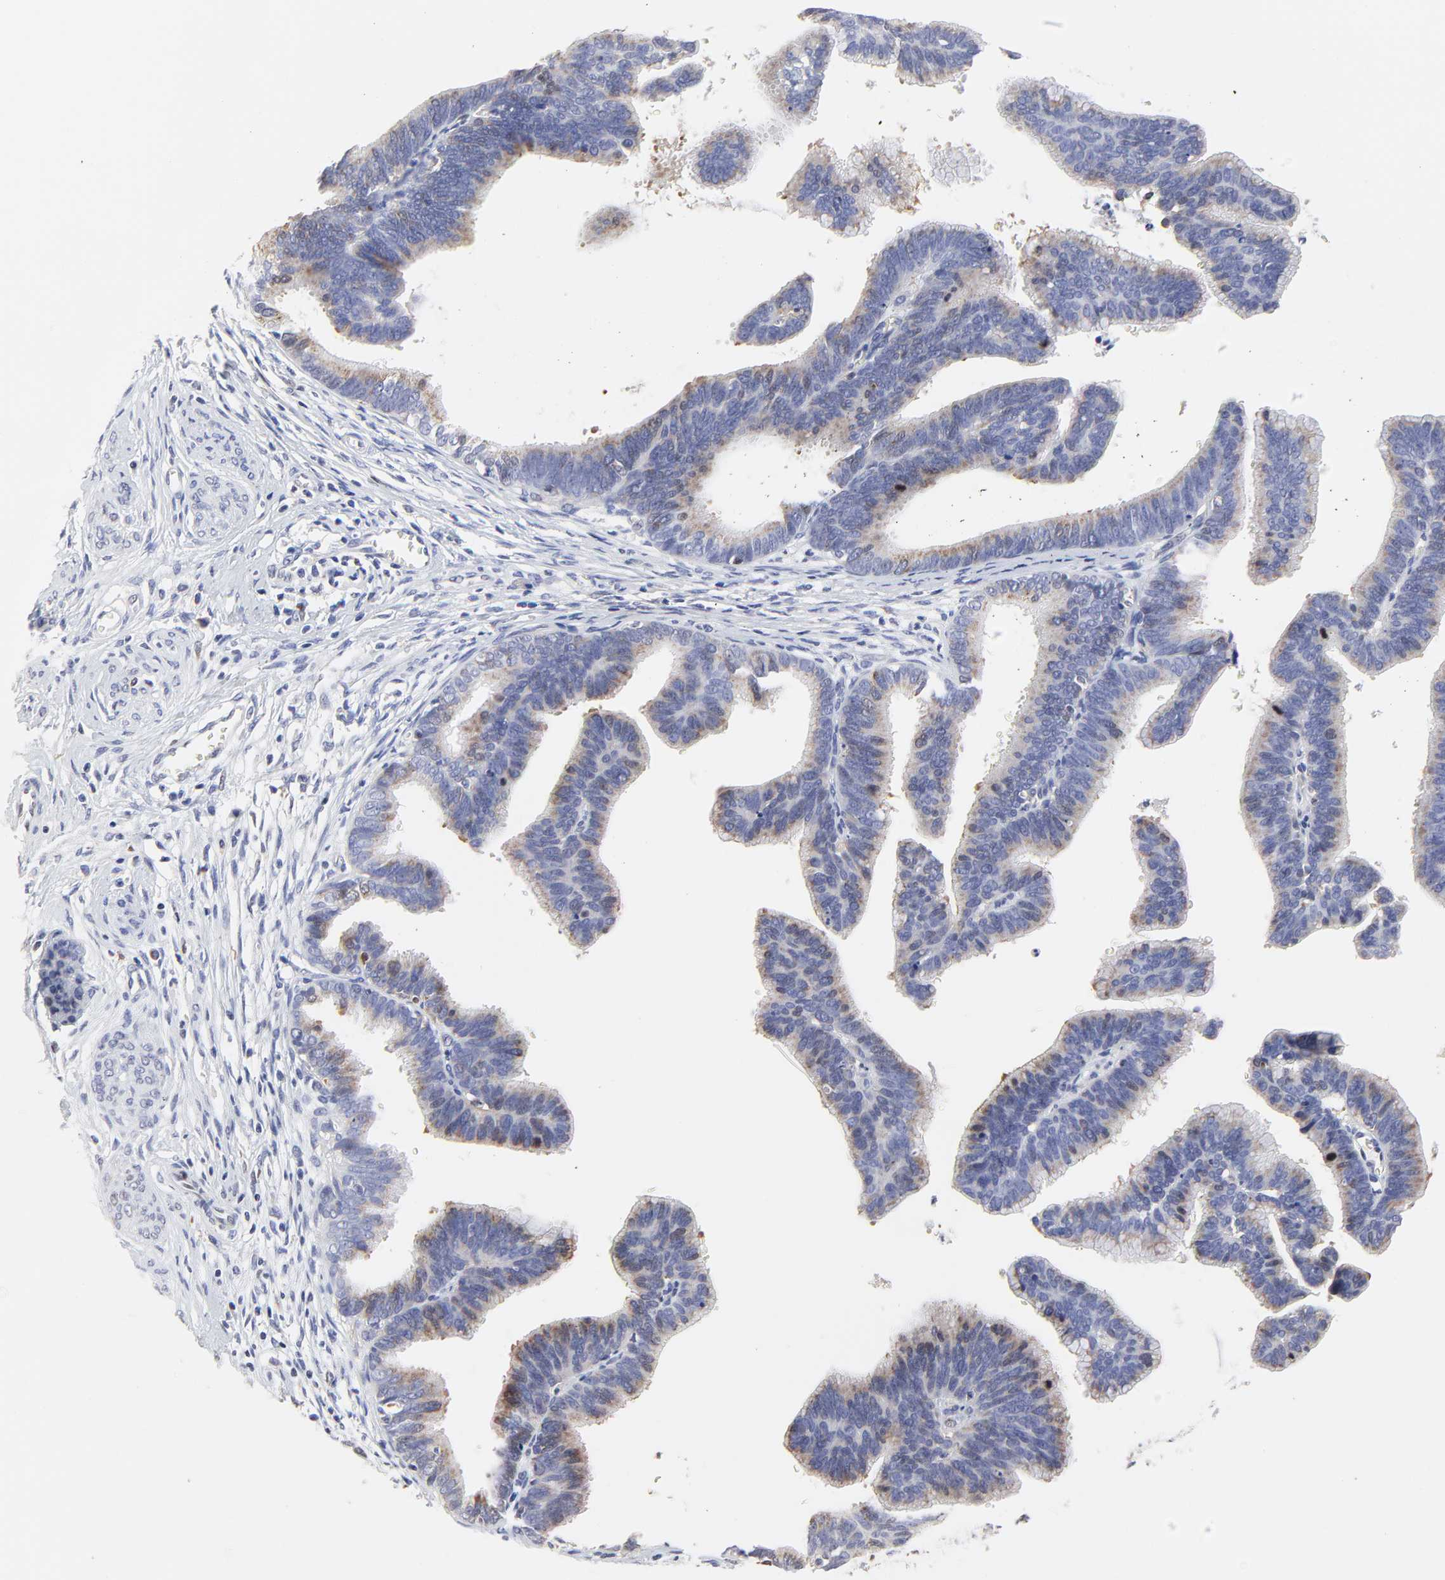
{"staining": {"intensity": "weak", "quantity": "25%-75%", "location": "cytoplasmic/membranous"}, "tissue": "cervical cancer", "cell_type": "Tumor cells", "image_type": "cancer", "snomed": [{"axis": "morphology", "description": "Adenocarcinoma, NOS"}, {"axis": "topography", "description": "Cervix"}], "caption": "Immunohistochemical staining of cervical adenocarcinoma shows low levels of weak cytoplasmic/membranous protein positivity in approximately 25%-75% of tumor cells.", "gene": "NCAPH", "patient": {"sex": "female", "age": 47}}